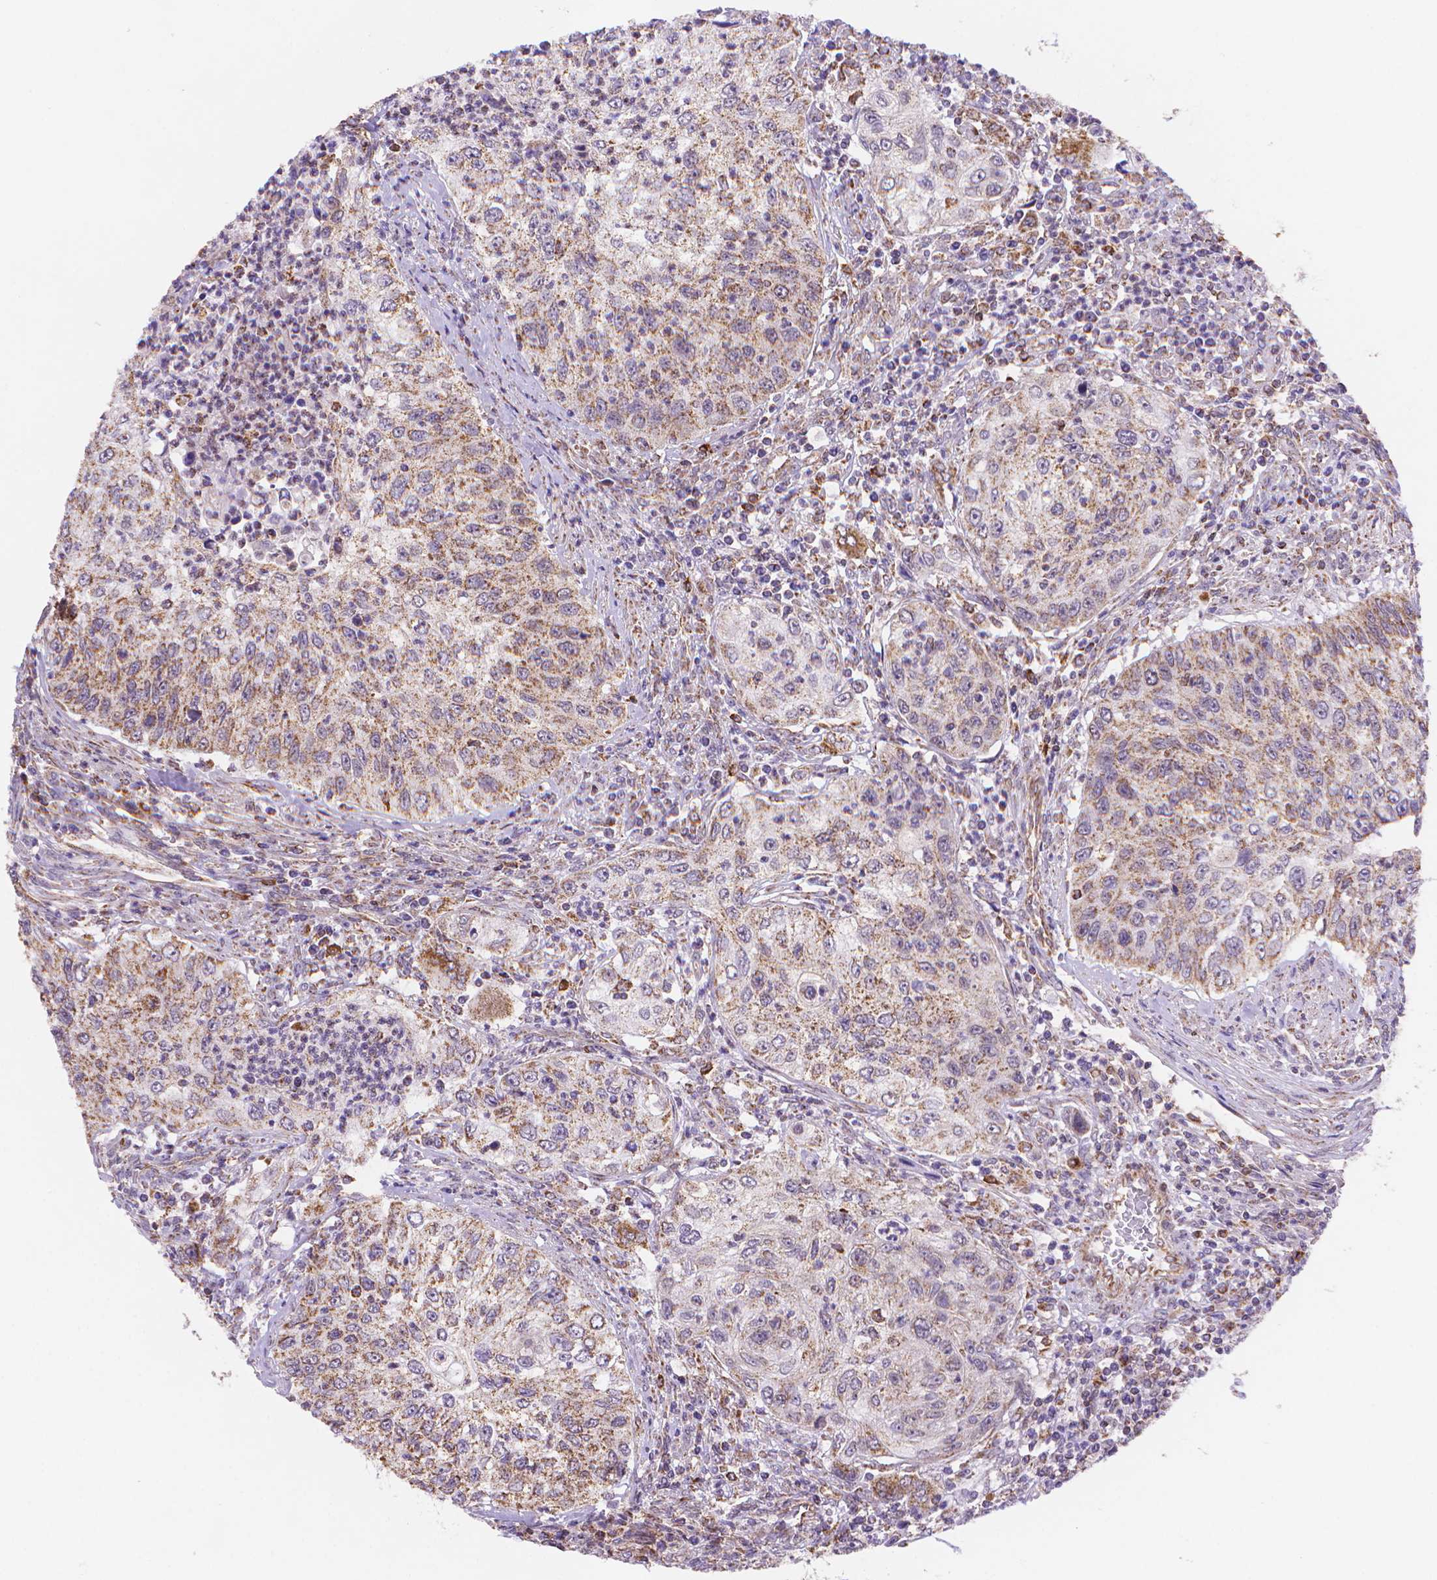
{"staining": {"intensity": "moderate", "quantity": ">75%", "location": "cytoplasmic/membranous"}, "tissue": "urothelial cancer", "cell_type": "Tumor cells", "image_type": "cancer", "snomed": [{"axis": "morphology", "description": "Urothelial carcinoma, High grade"}, {"axis": "topography", "description": "Urinary bladder"}], "caption": "Approximately >75% of tumor cells in high-grade urothelial carcinoma display moderate cytoplasmic/membranous protein expression as visualized by brown immunohistochemical staining.", "gene": "CYYR1", "patient": {"sex": "female", "age": 60}}